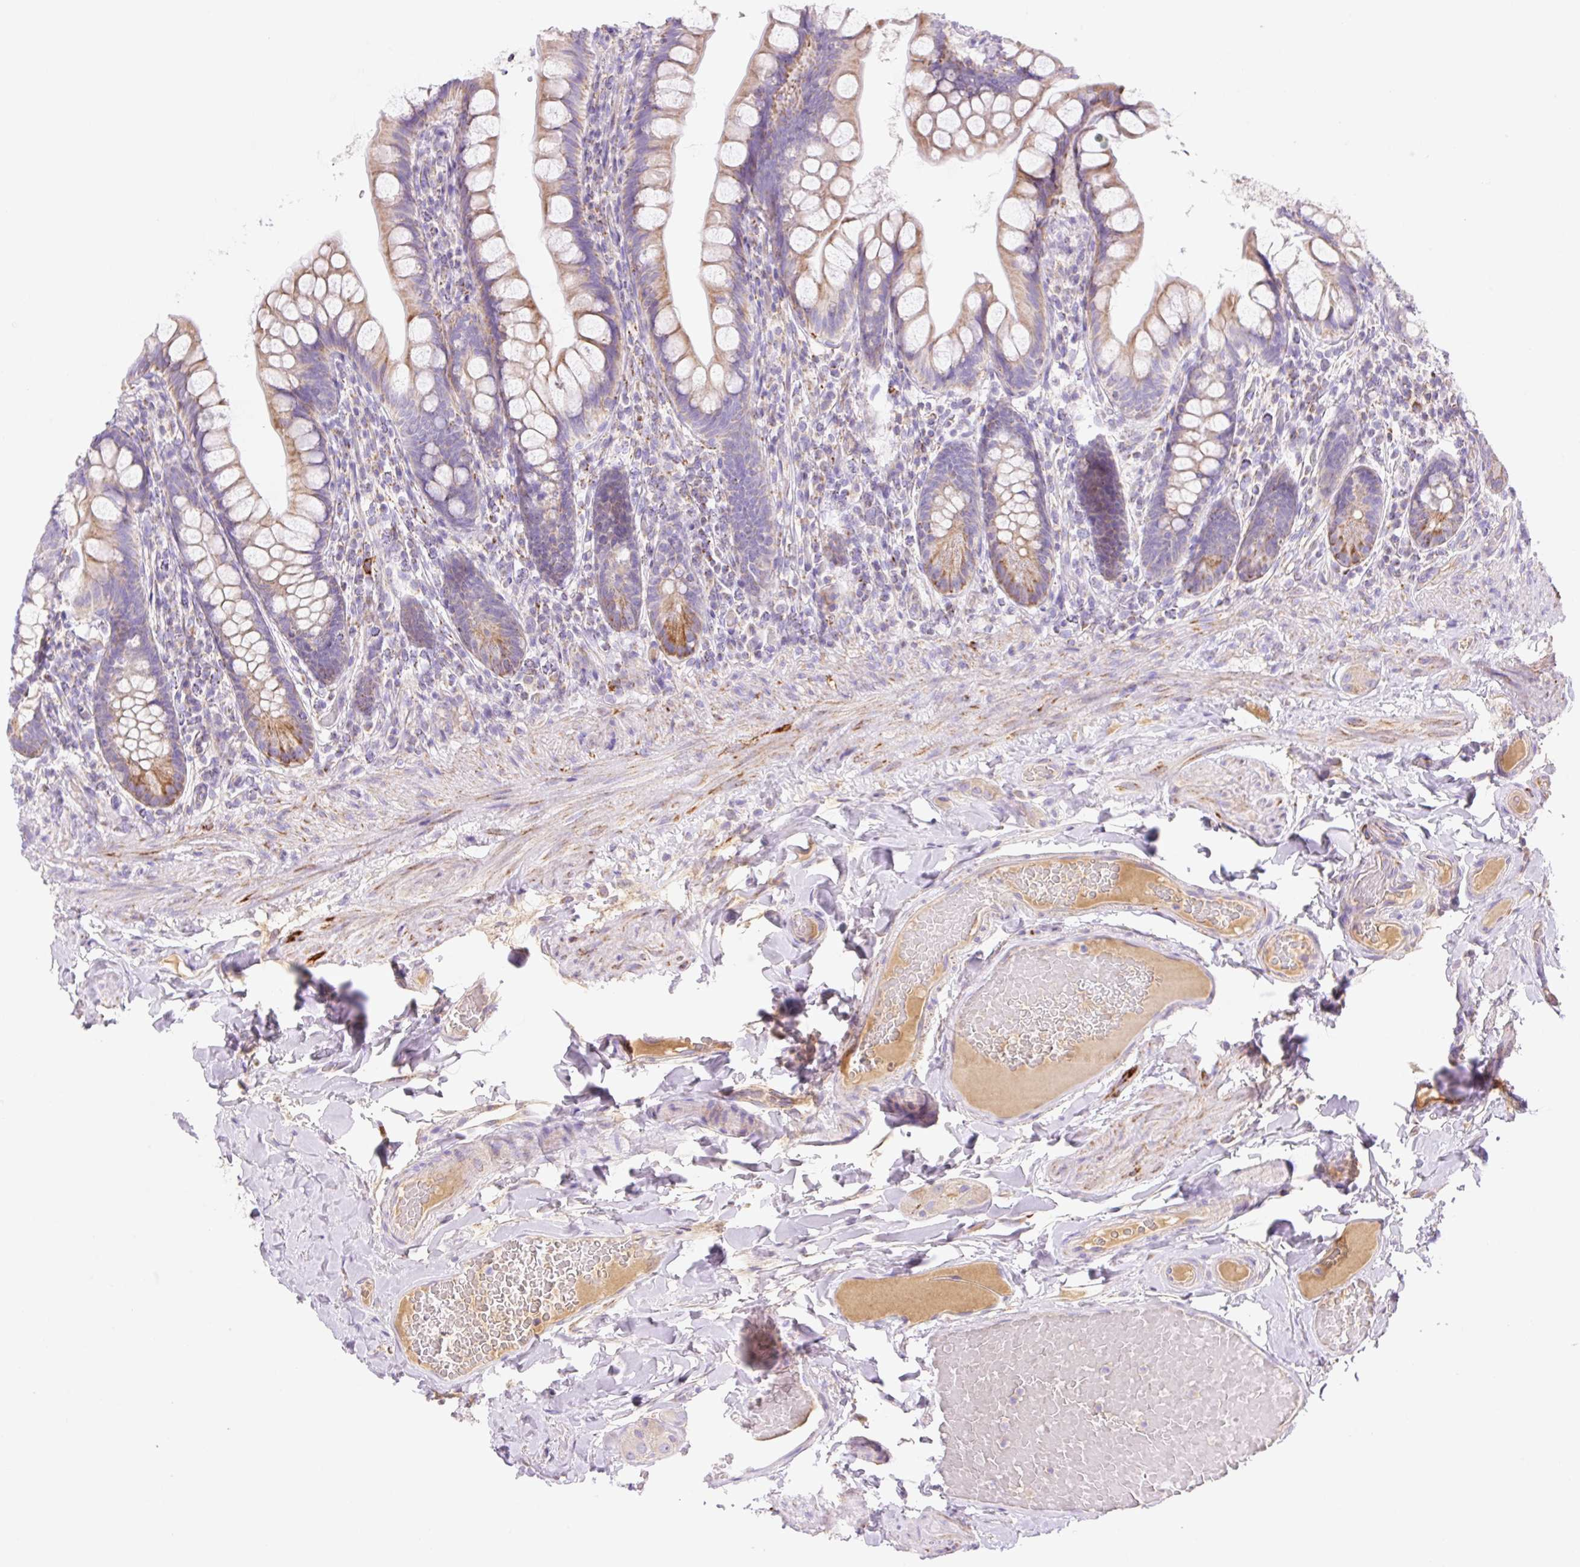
{"staining": {"intensity": "moderate", "quantity": ">75%", "location": "cytoplasmic/membranous"}, "tissue": "small intestine", "cell_type": "Glandular cells", "image_type": "normal", "snomed": [{"axis": "morphology", "description": "Normal tissue, NOS"}, {"axis": "topography", "description": "Small intestine"}], "caption": "Immunohistochemistry staining of unremarkable small intestine, which shows medium levels of moderate cytoplasmic/membranous expression in about >75% of glandular cells indicating moderate cytoplasmic/membranous protein staining. The staining was performed using DAB (3,3'-diaminobenzidine) (brown) for protein detection and nuclei were counterstained in hematoxylin (blue).", "gene": "ETNK2", "patient": {"sex": "male", "age": 70}}